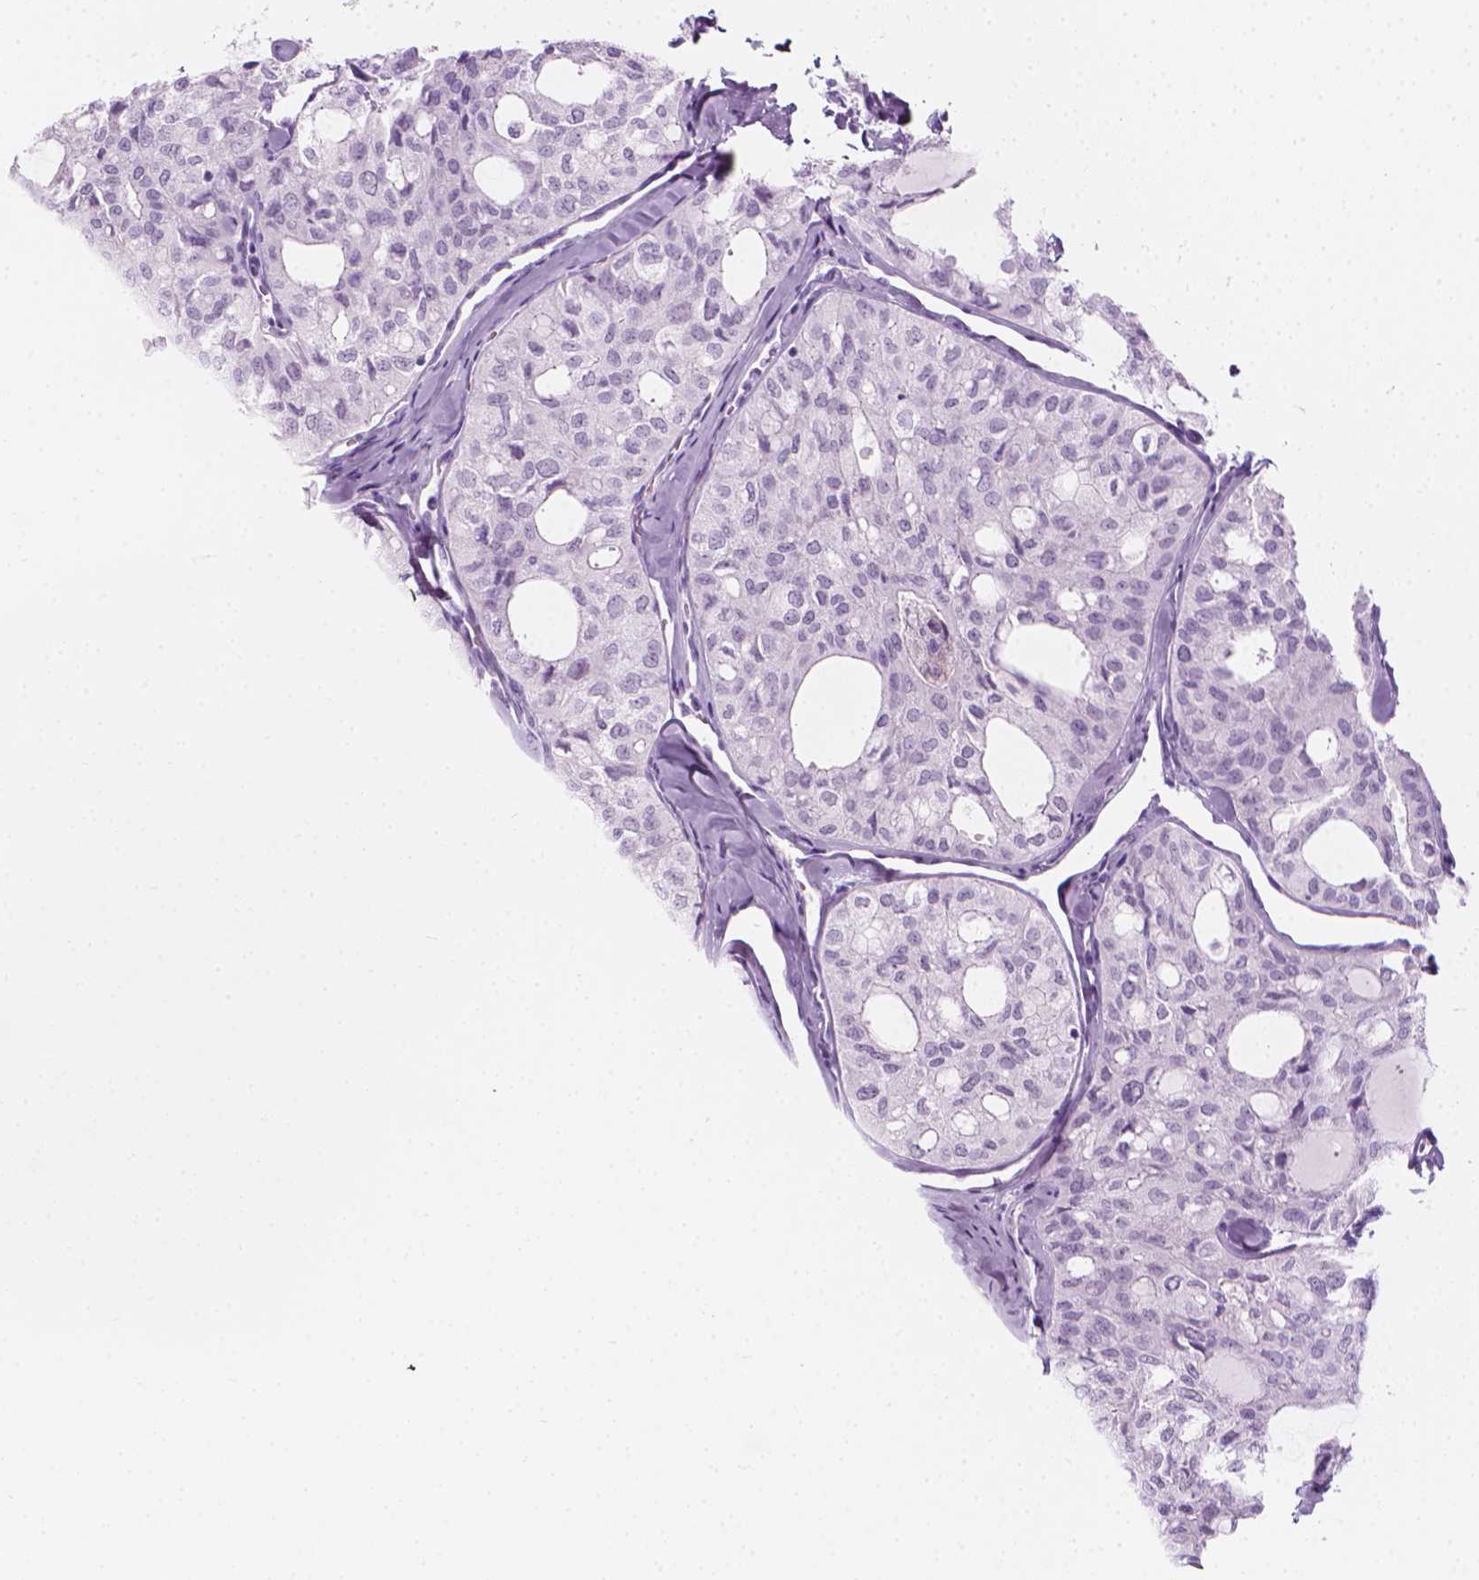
{"staining": {"intensity": "negative", "quantity": "none", "location": "none"}, "tissue": "thyroid cancer", "cell_type": "Tumor cells", "image_type": "cancer", "snomed": [{"axis": "morphology", "description": "Follicular adenoma carcinoma, NOS"}, {"axis": "topography", "description": "Thyroid gland"}], "caption": "High magnification brightfield microscopy of thyroid follicular adenoma carcinoma stained with DAB (3,3'-diaminobenzidine) (brown) and counterstained with hematoxylin (blue): tumor cells show no significant staining. The staining was performed using DAB to visualize the protein expression in brown, while the nuclei were stained in blue with hematoxylin (Magnification: 20x).", "gene": "SCG3", "patient": {"sex": "male", "age": 75}}